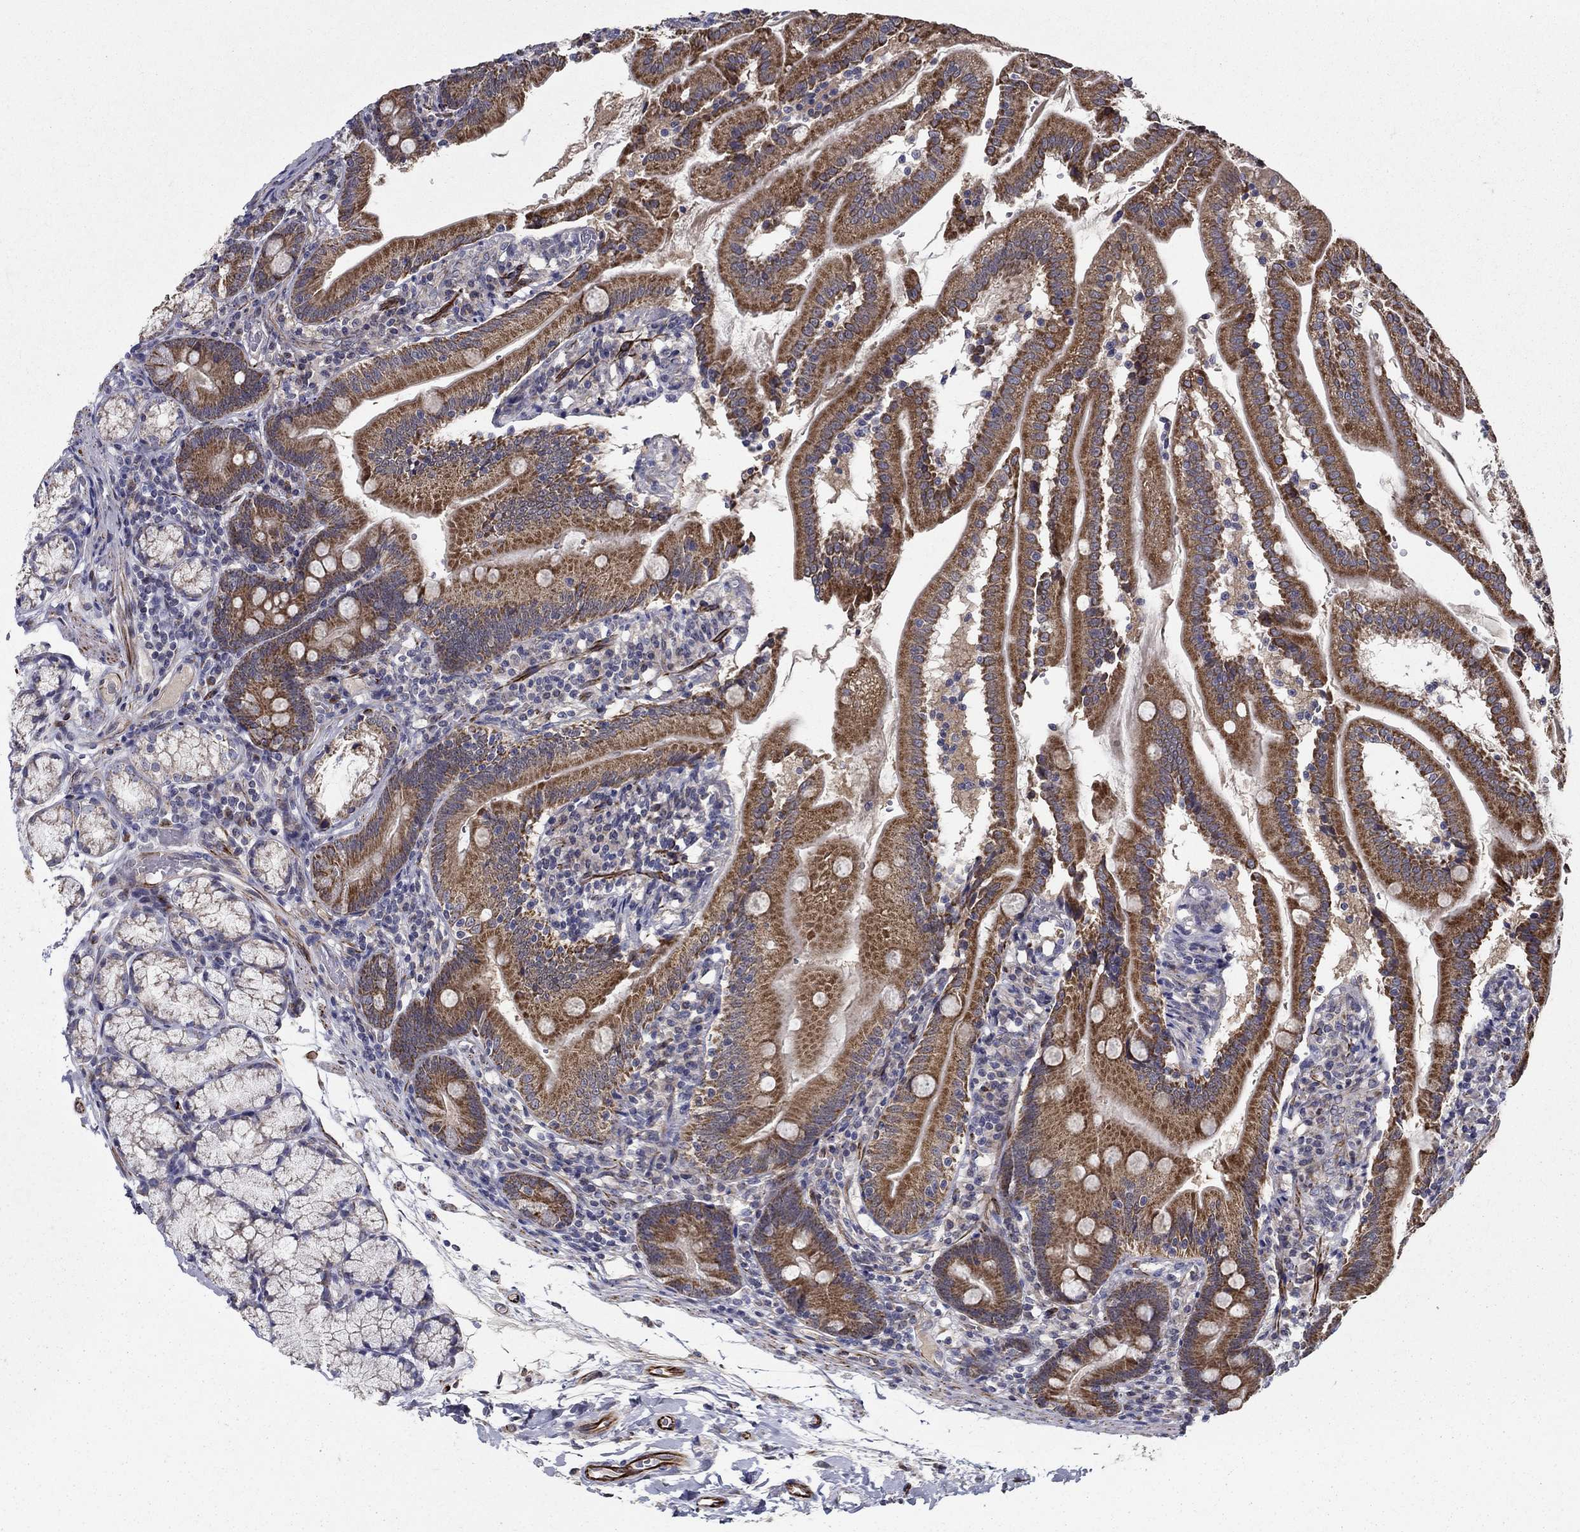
{"staining": {"intensity": "strong", "quantity": ">75%", "location": "cytoplasmic/membranous"}, "tissue": "duodenum", "cell_type": "Glandular cells", "image_type": "normal", "snomed": [{"axis": "morphology", "description": "Normal tissue, NOS"}, {"axis": "topography", "description": "Duodenum"}], "caption": "A high amount of strong cytoplasmic/membranous expression is identified in approximately >75% of glandular cells in normal duodenum.", "gene": "LACTB2", "patient": {"sex": "female", "age": 67}}